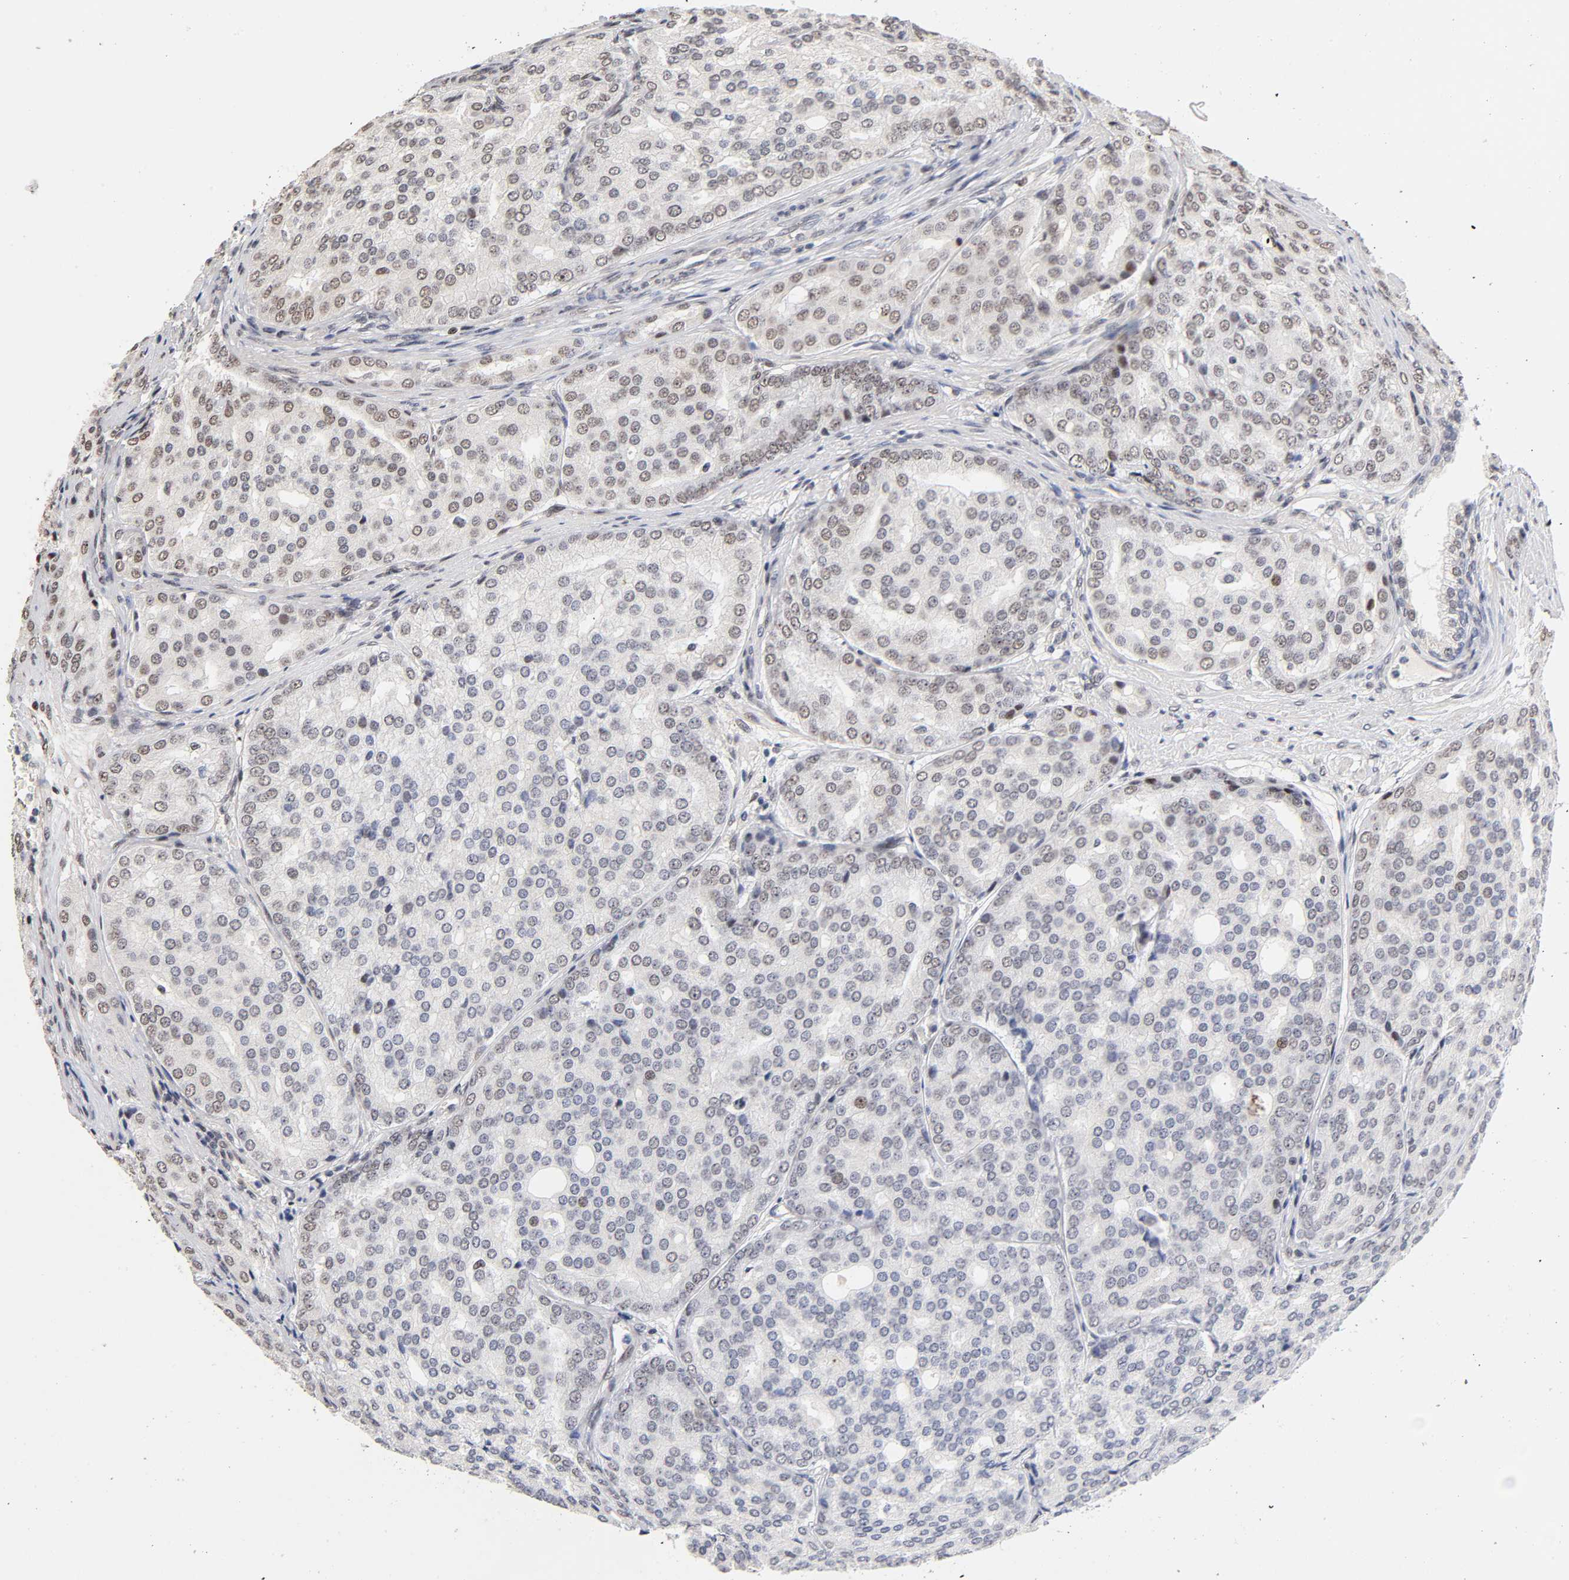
{"staining": {"intensity": "weak", "quantity": "25%-75%", "location": "nuclear"}, "tissue": "prostate cancer", "cell_type": "Tumor cells", "image_type": "cancer", "snomed": [{"axis": "morphology", "description": "Adenocarcinoma, High grade"}, {"axis": "topography", "description": "Prostate"}], "caption": "IHC photomicrograph of human adenocarcinoma (high-grade) (prostate) stained for a protein (brown), which demonstrates low levels of weak nuclear staining in about 25%-75% of tumor cells.", "gene": "TP53RK", "patient": {"sex": "male", "age": 64}}